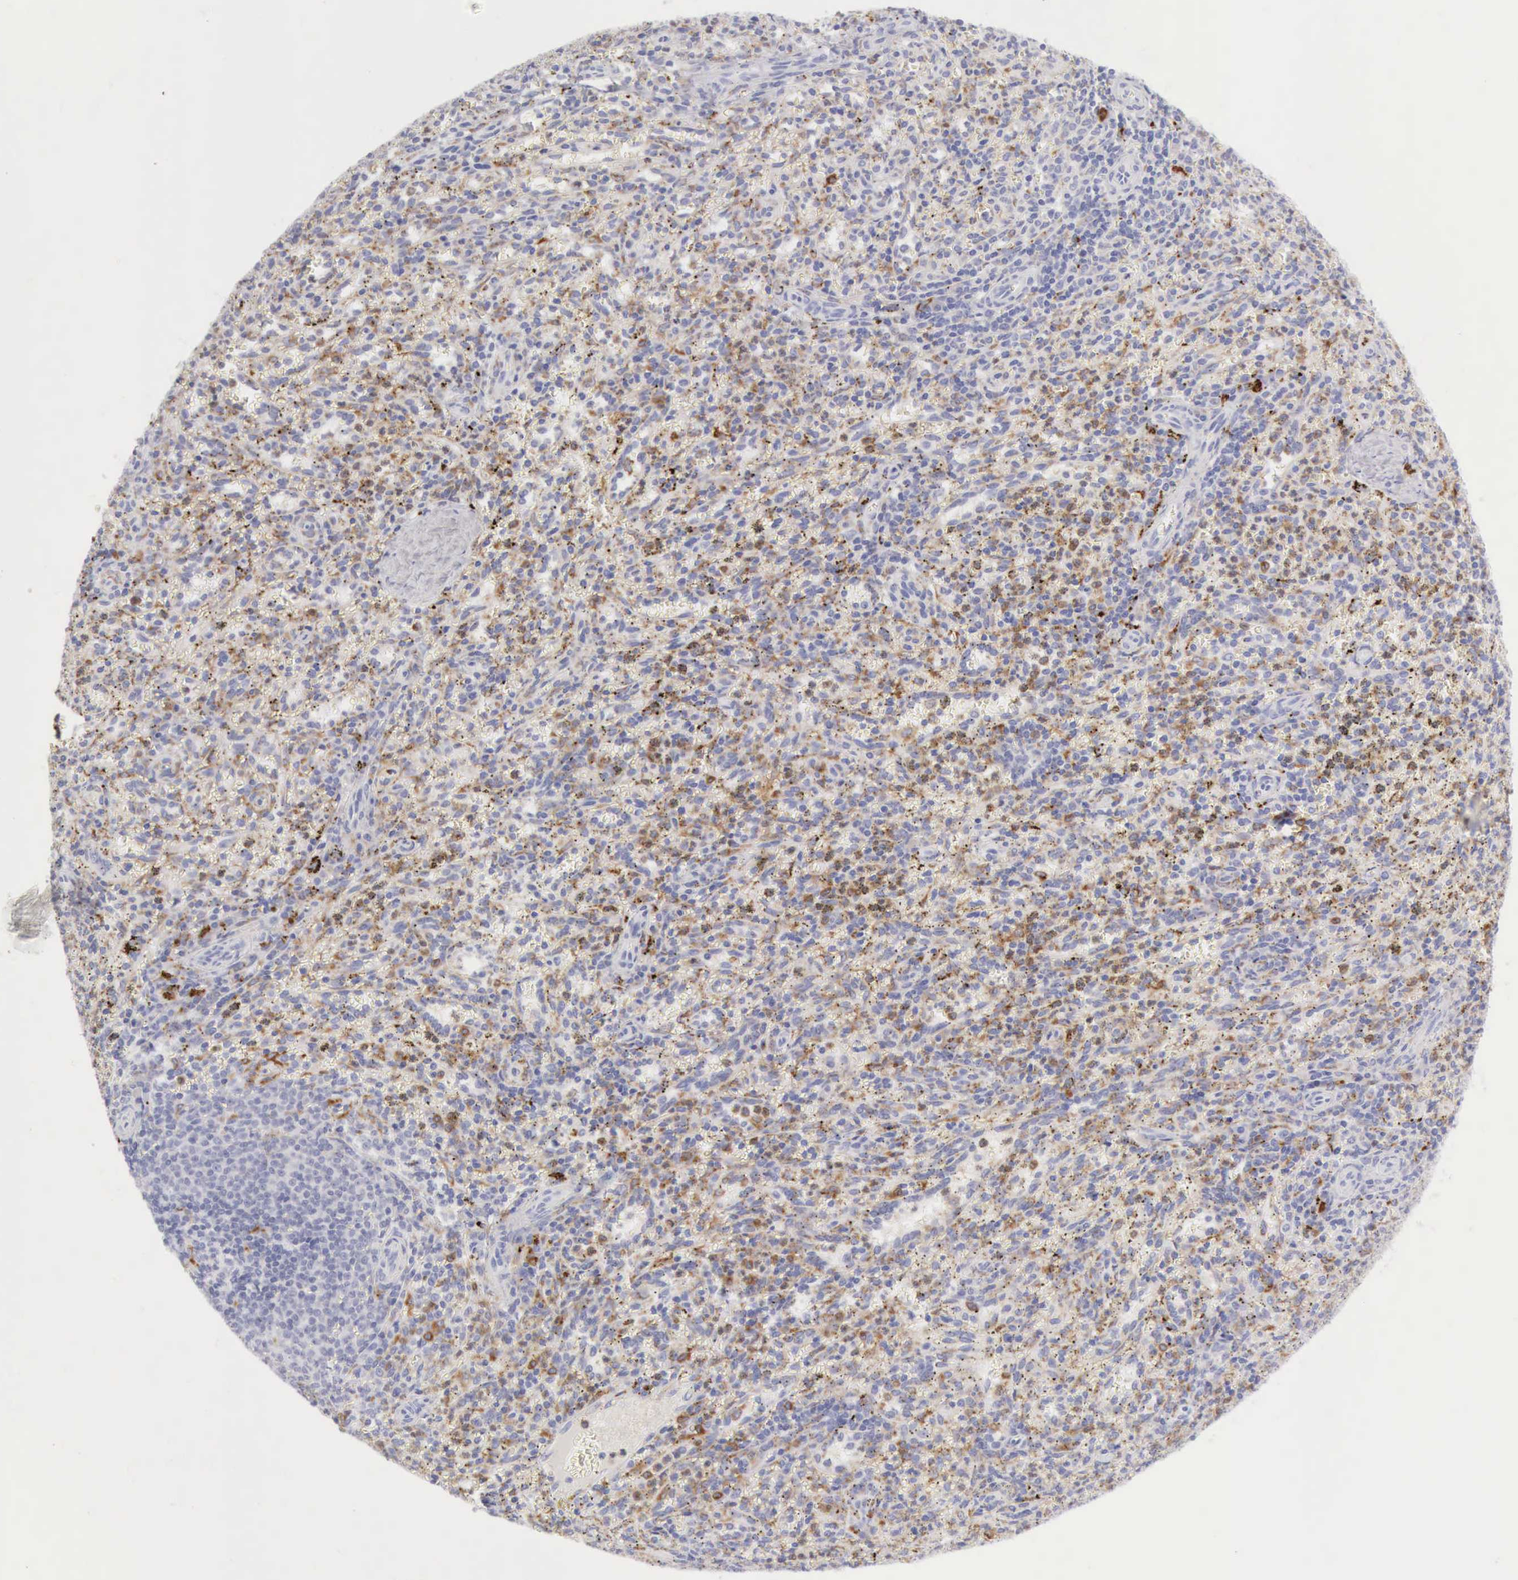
{"staining": {"intensity": "moderate", "quantity": "25%-75%", "location": "cytoplasmic/membranous"}, "tissue": "spleen", "cell_type": "Cells in red pulp", "image_type": "normal", "snomed": [{"axis": "morphology", "description": "Normal tissue, NOS"}, {"axis": "topography", "description": "Spleen"}], "caption": "Protein expression by immunohistochemistry exhibits moderate cytoplasmic/membranous expression in approximately 25%-75% of cells in red pulp in unremarkable spleen.", "gene": "CTSS", "patient": {"sex": "female", "age": 10}}